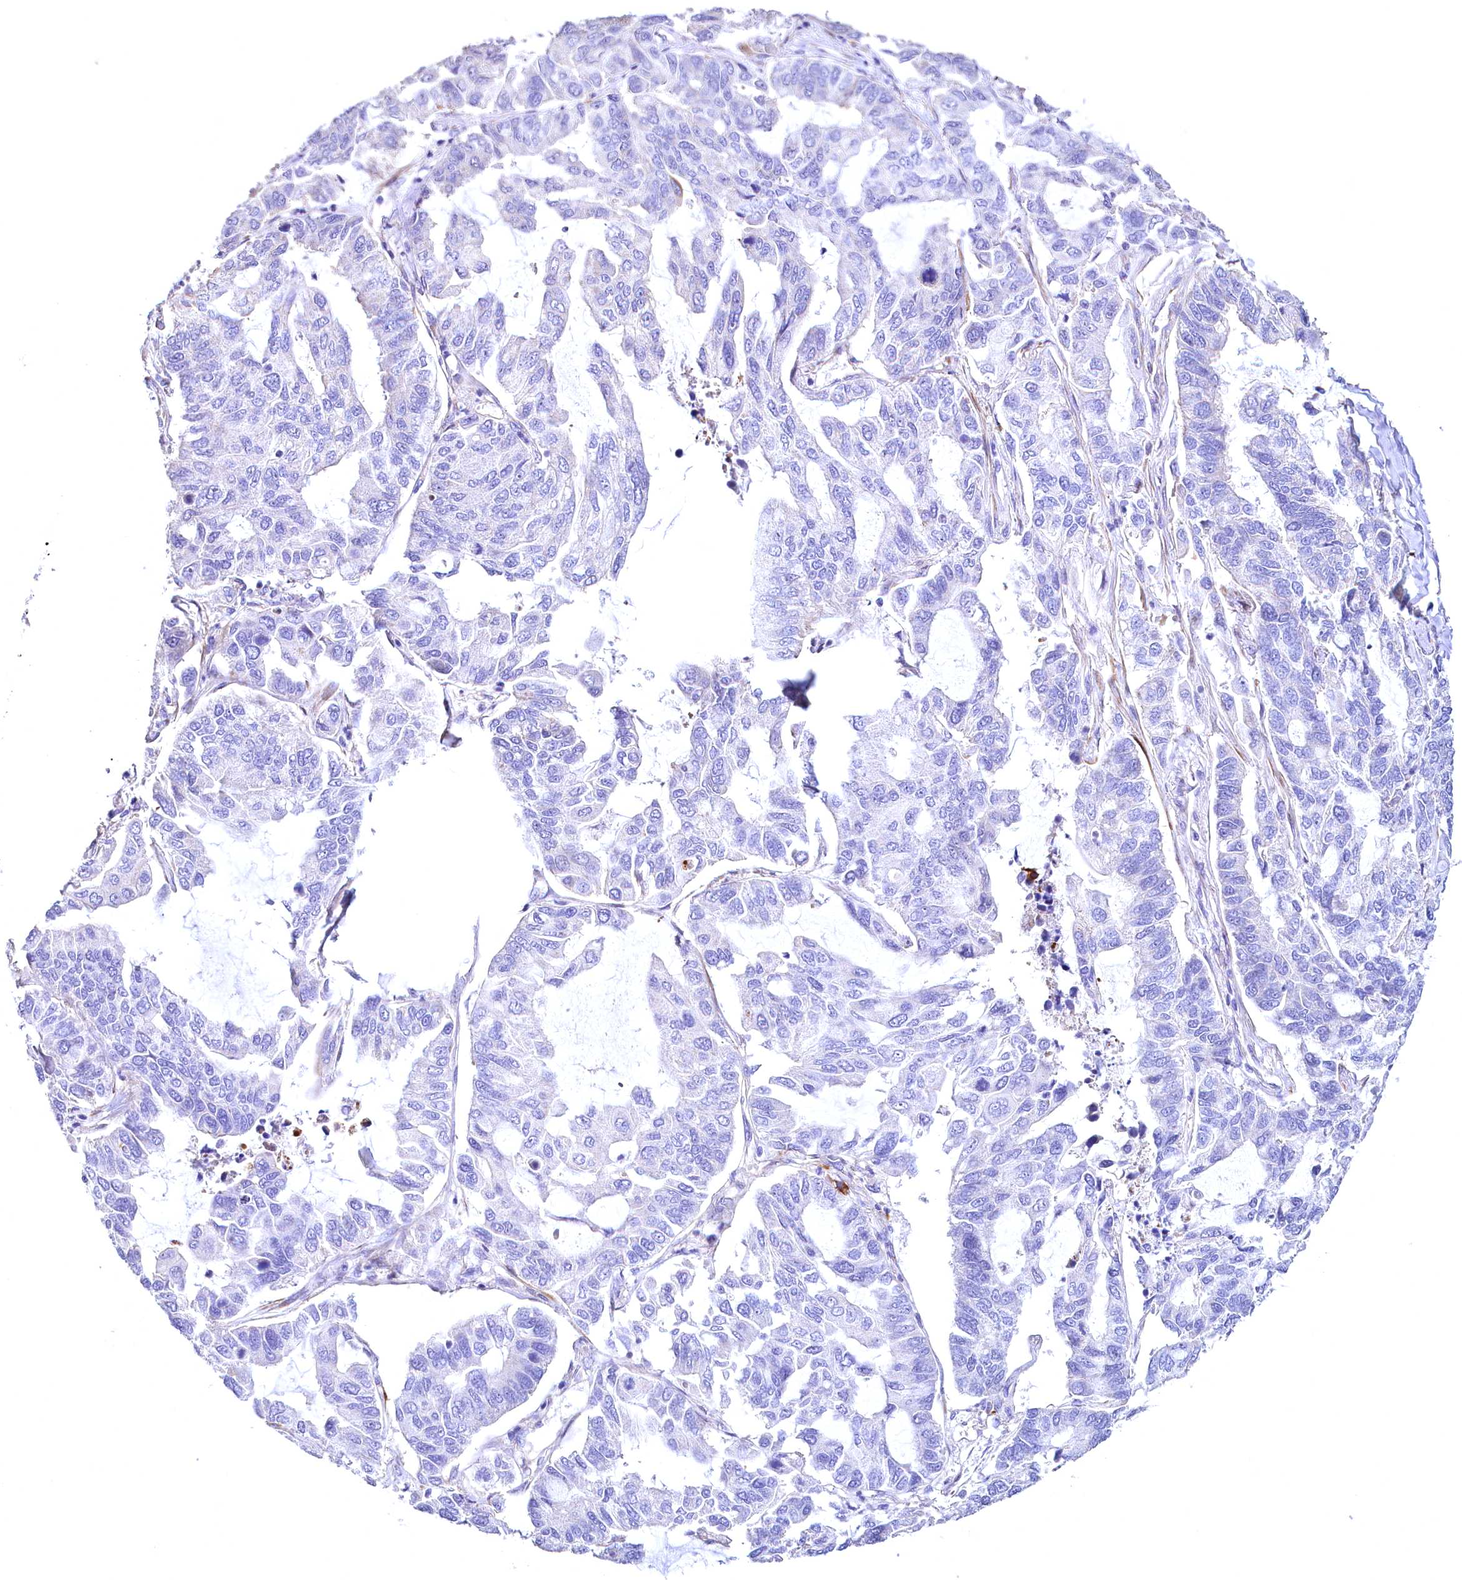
{"staining": {"intensity": "negative", "quantity": "none", "location": "none"}, "tissue": "lung cancer", "cell_type": "Tumor cells", "image_type": "cancer", "snomed": [{"axis": "morphology", "description": "Adenocarcinoma, NOS"}, {"axis": "topography", "description": "Lung"}], "caption": "This is an immunohistochemistry histopathology image of adenocarcinoma (lung). There is no positivity in tumor cells.", "gene": "WNT8A", "patient": {"sex": "male", "age": 64}}